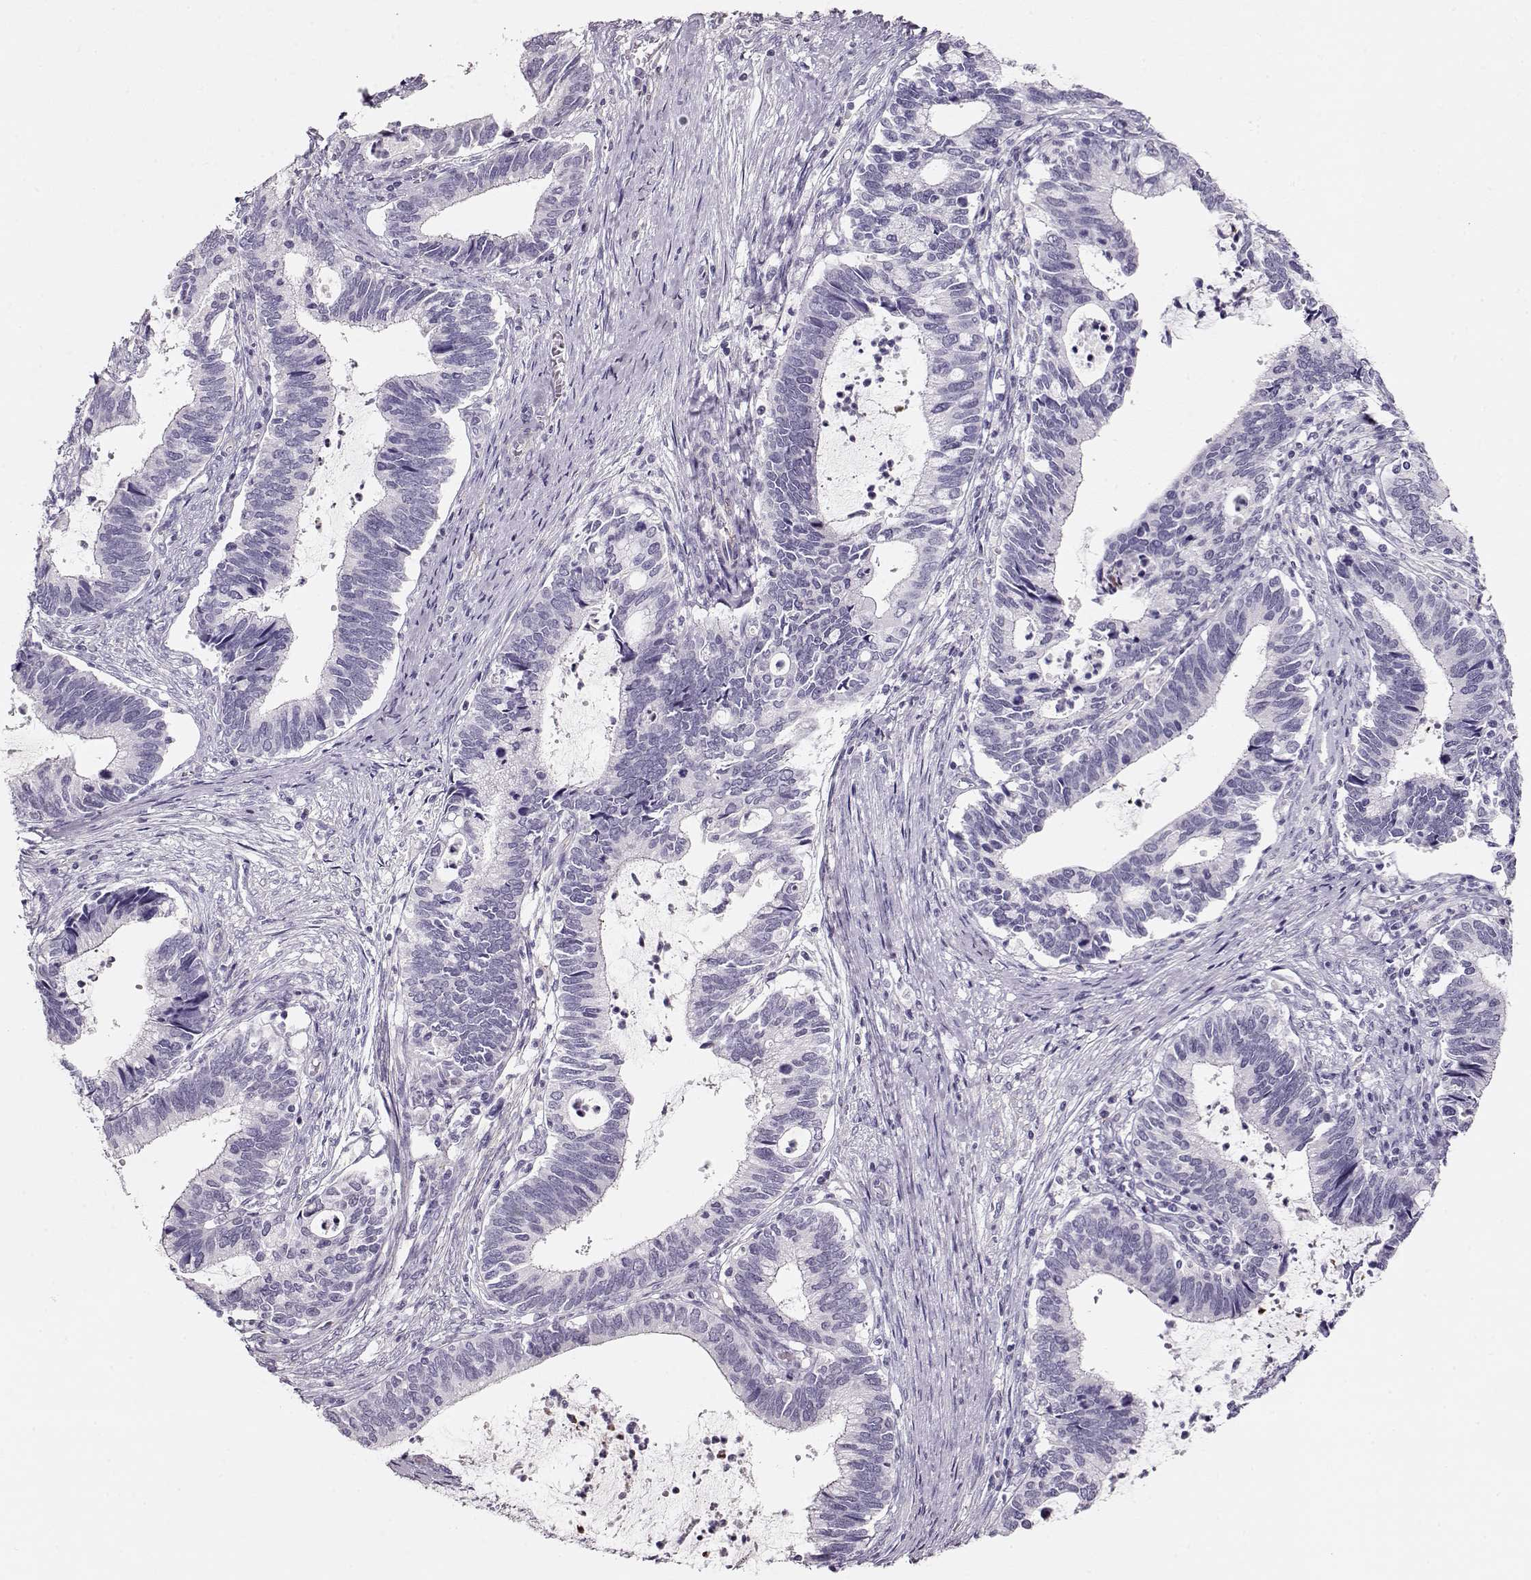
{"staining": {"intensity": "negative", "quantity": "none", "location": "none"}, "tissue": "cervical cancer", "cell_type": "Tumor cells", "image_type": "cancer", "snomed": [{"axis": "morphology", "description": "Adenocarcinoma, NOS"}, {"axis": "topography", "description": "Cervix"}], "caption": "High magnification brightfield microscopy of cervical cancer (adenocarcinoma) stained with DAB (brown) and counterstained with hematoxylin (blue): tumor cells show no significant positivity.", "gene": "RBM44", "patient": {"sex": "female", "age": 42}}